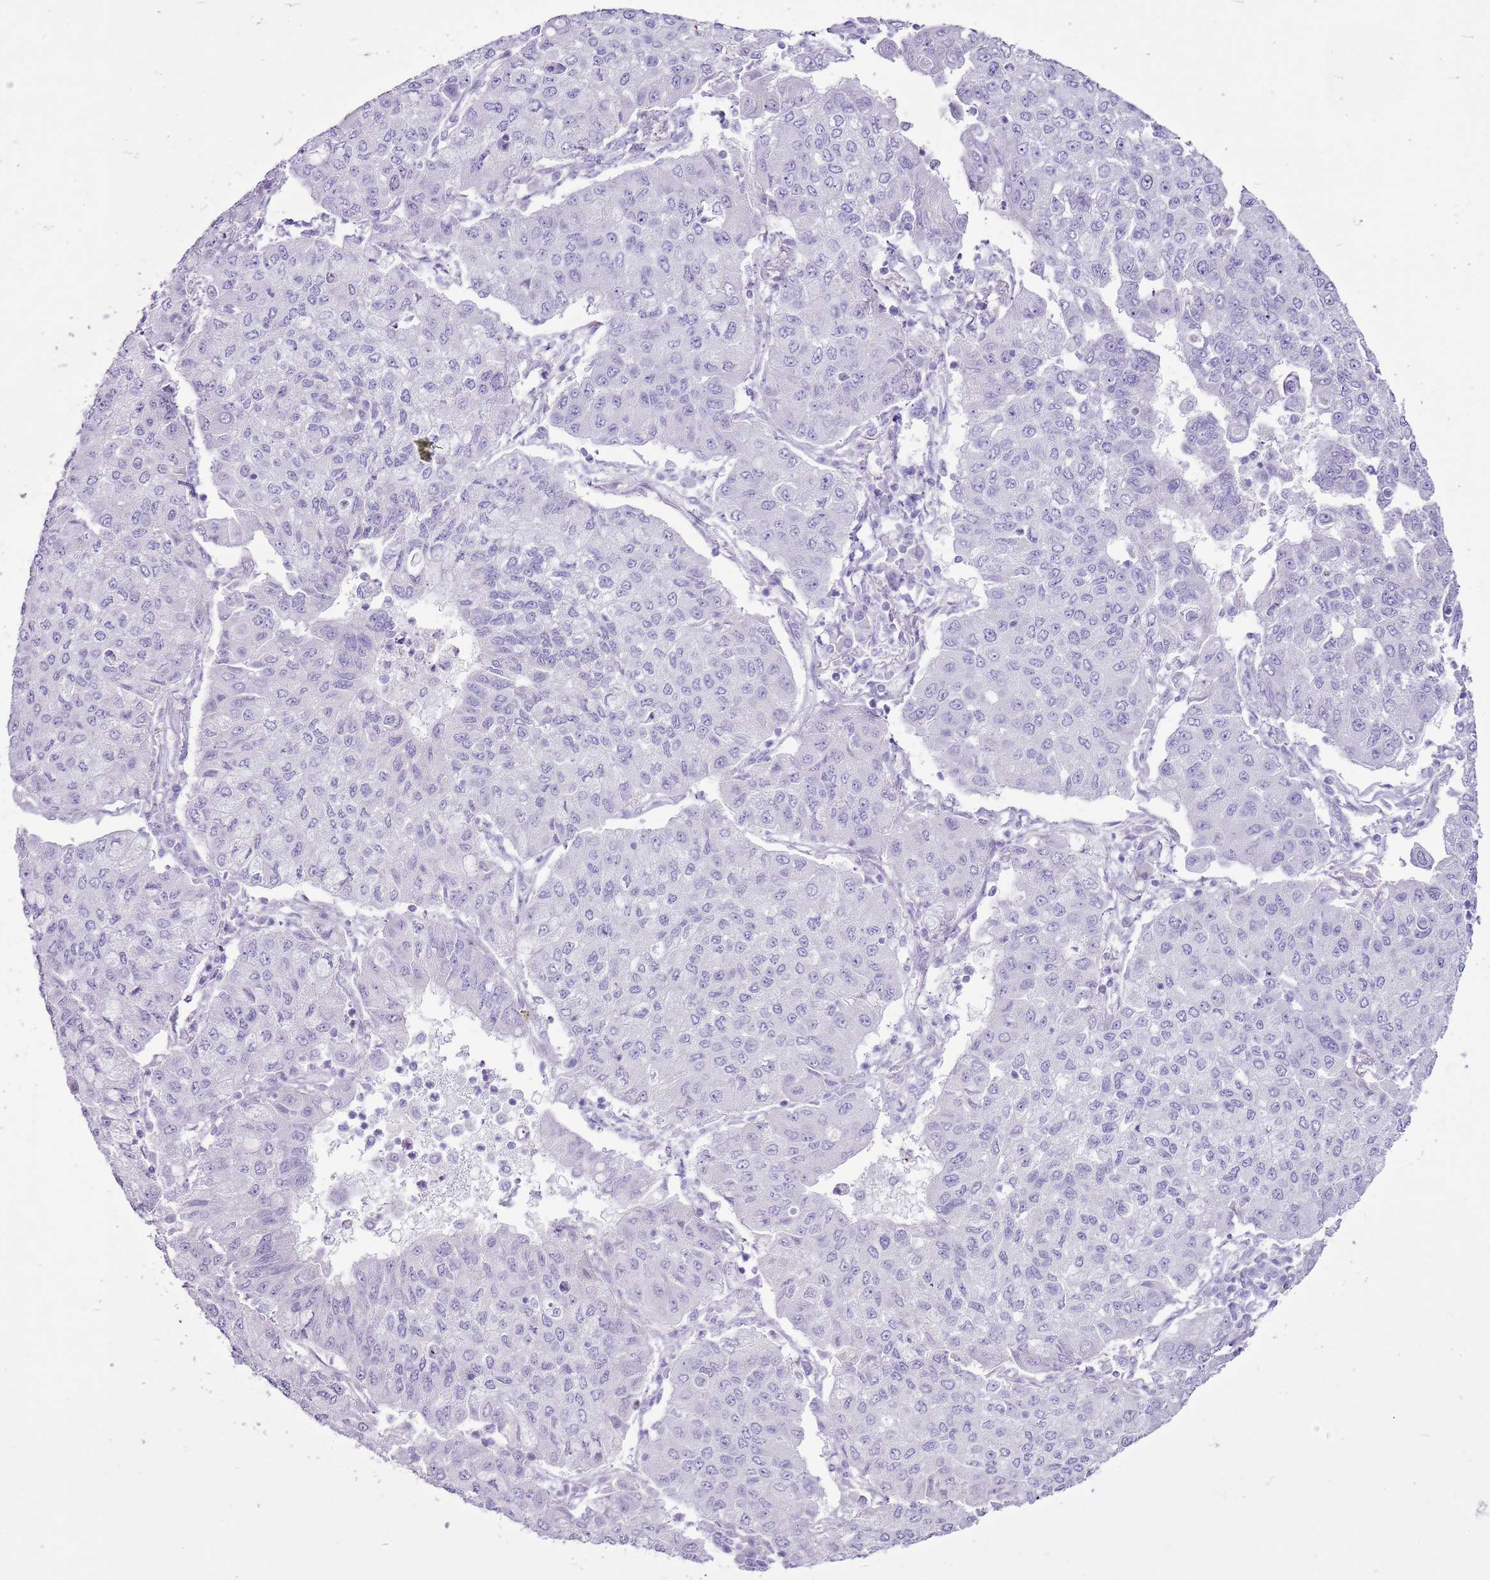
{"staining": {"intensity": "negative", "quantity": "none", "location": "none"}, "tissue": "lung cancer", "cell_type": "Tumor cells", "image_type": "cancer", "snomed": [{"axis": "morphology", "description": "Squamous cell carcinoma, NOS"}, {"axis": "topography", "description": "Lung"}], "caption": "Lung squamous cell carcinoma was stained to show a protein in brown. There is no significant staining in tumor cells.", "gene": "CNFN", "patient": {"sex": "male", "age": 74}}